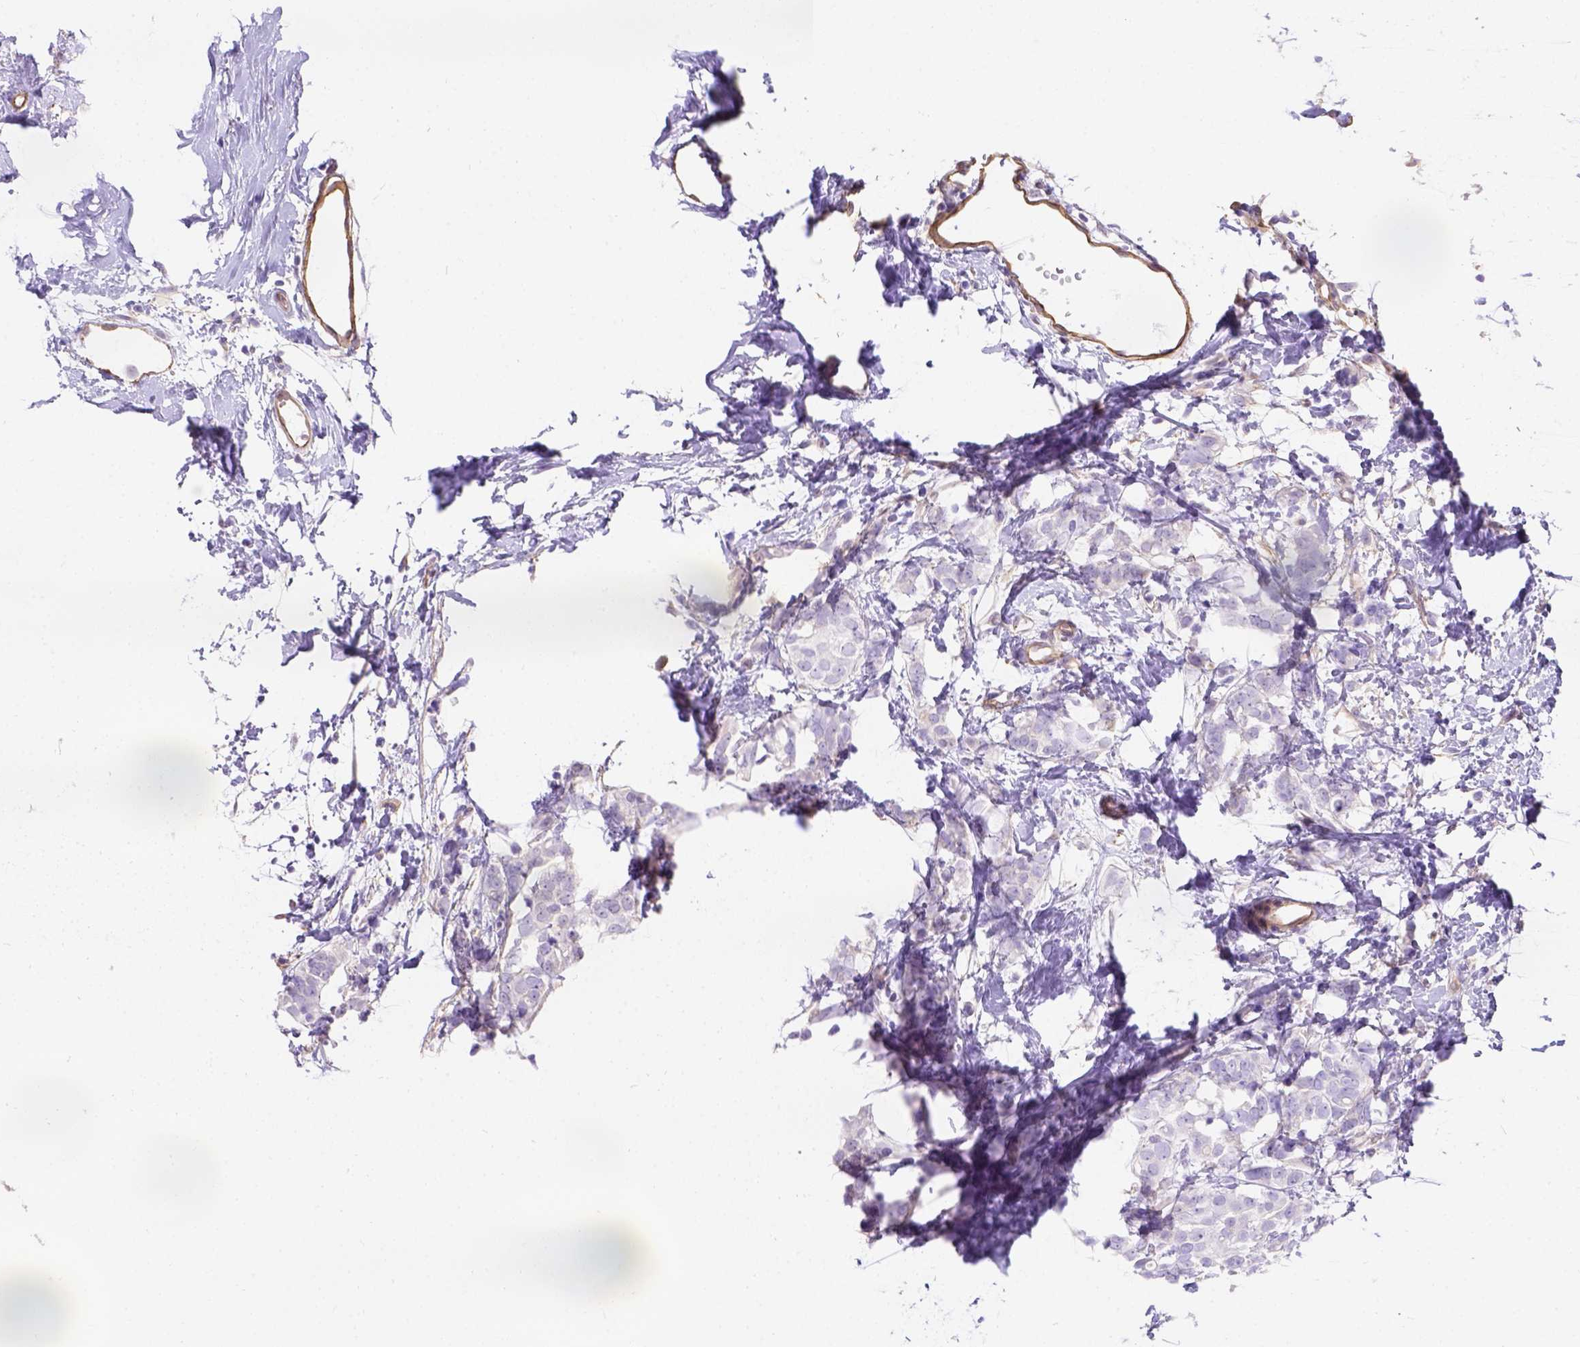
{"staining": {"intensity": "negative", "quantity": "none", "location": "none"}, "tissue": "breast cancer", "cell_type": "Tumor cells", "image_type": "cancer", "snomed": [{"axis": "morphology", "description": "Duct carcinoma"}, {"axis": "topography", "description": "Breast"}], "caption": "The image displays no staining of tumor cells in breast cancer.", "gene": "PHF7", "patient": {"sex": "female", "age": 40}}